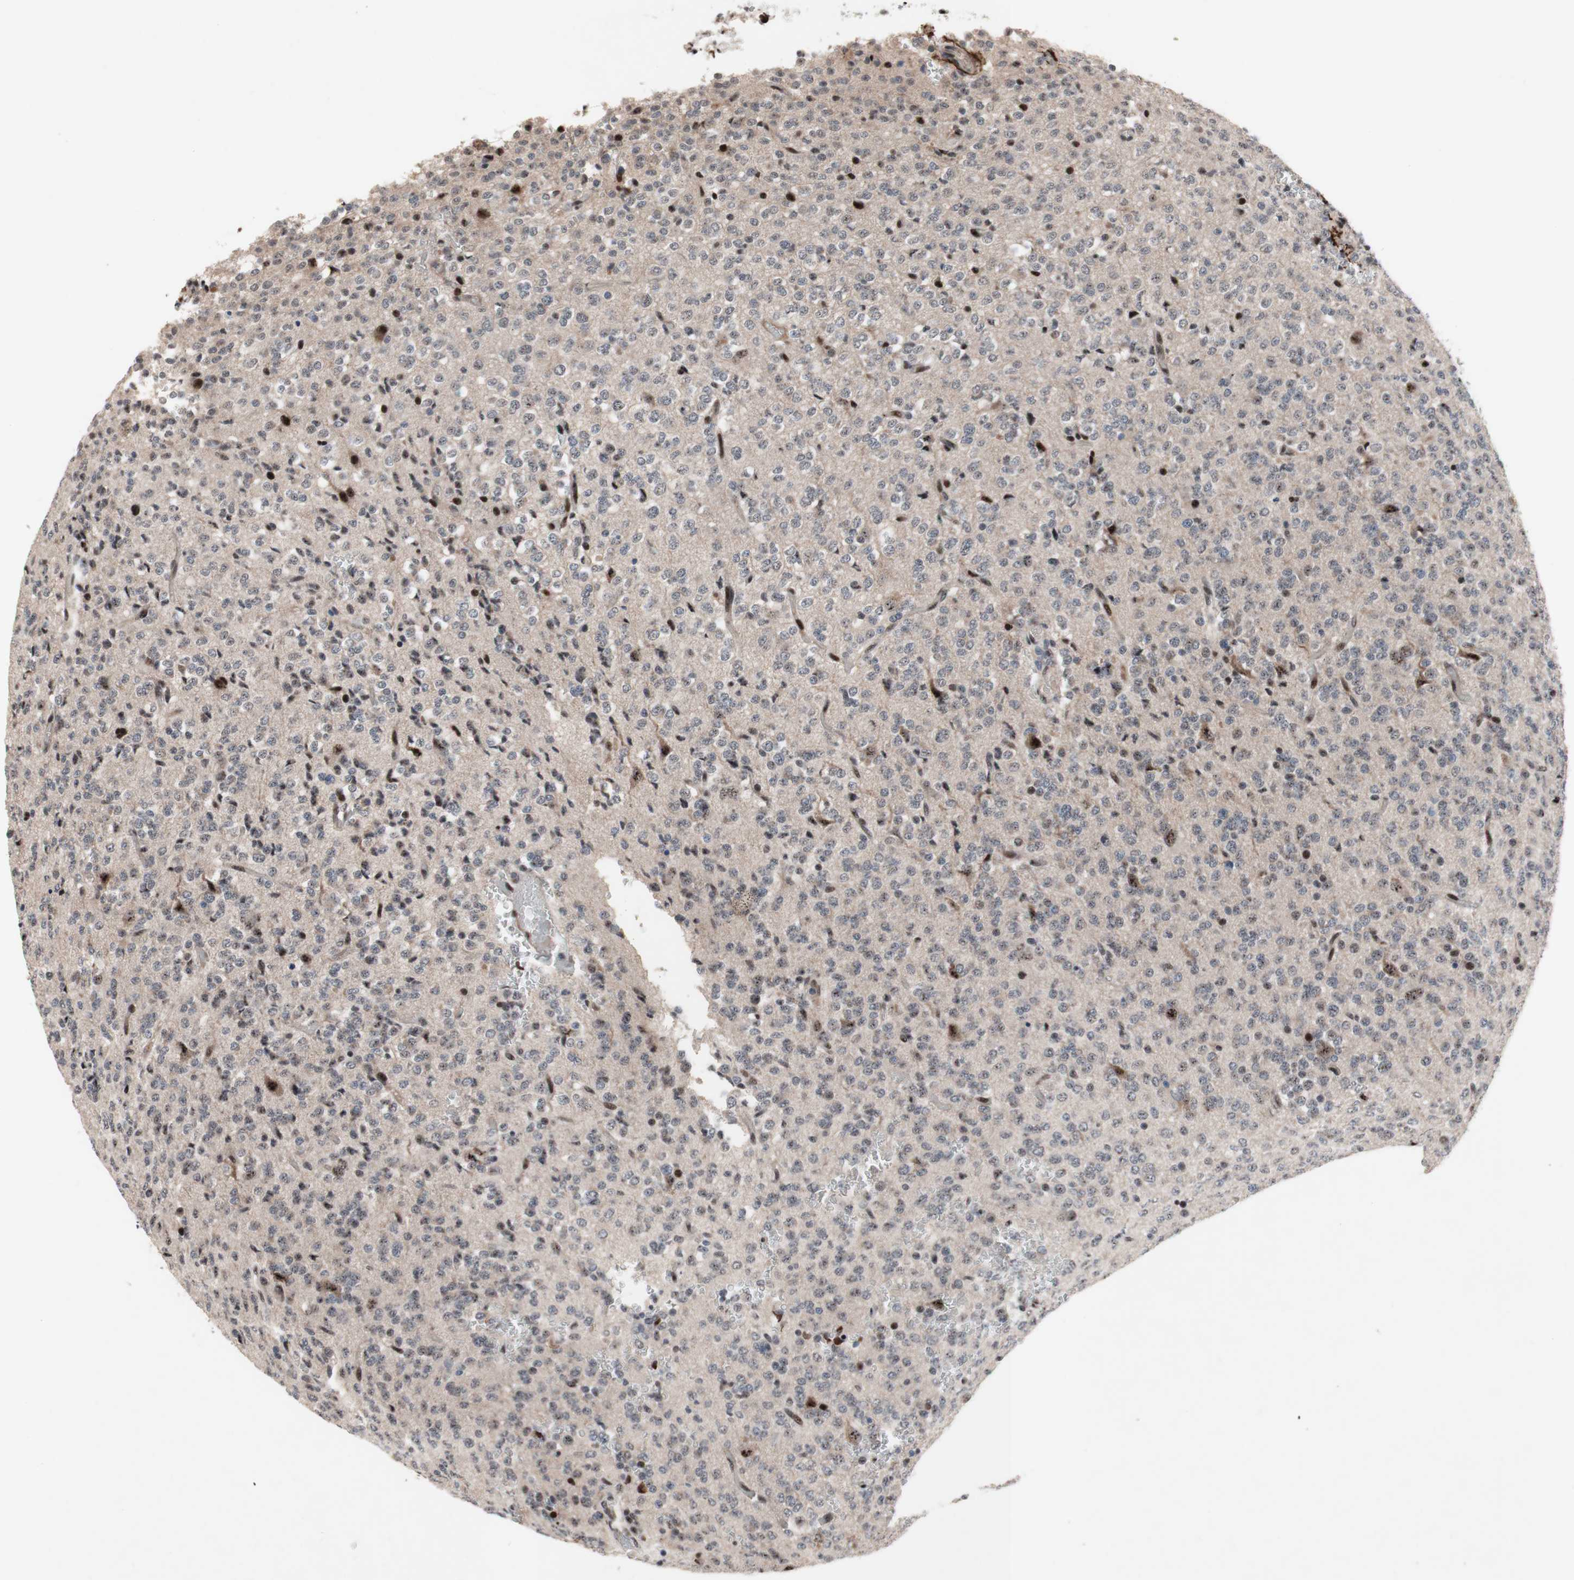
{"staining": {"intensity": "weak", "quantity": "<25%", "location": "nuclear"}, "tissue": "glioma", "cell_type": "Tumor cells", "image_type": "cancer", "snomed": [{"axis": "morphology", "description": "Glioma, malignant, Low grade"}, {"axis": "topography", "description": "Brain"}], "caption": "Low-grade glioma (malignant) stained for a protein using IHC demonstrates no staining tumor cells.", "gene": "SOX7", "patient": {"sex": "male", "age": 38}}